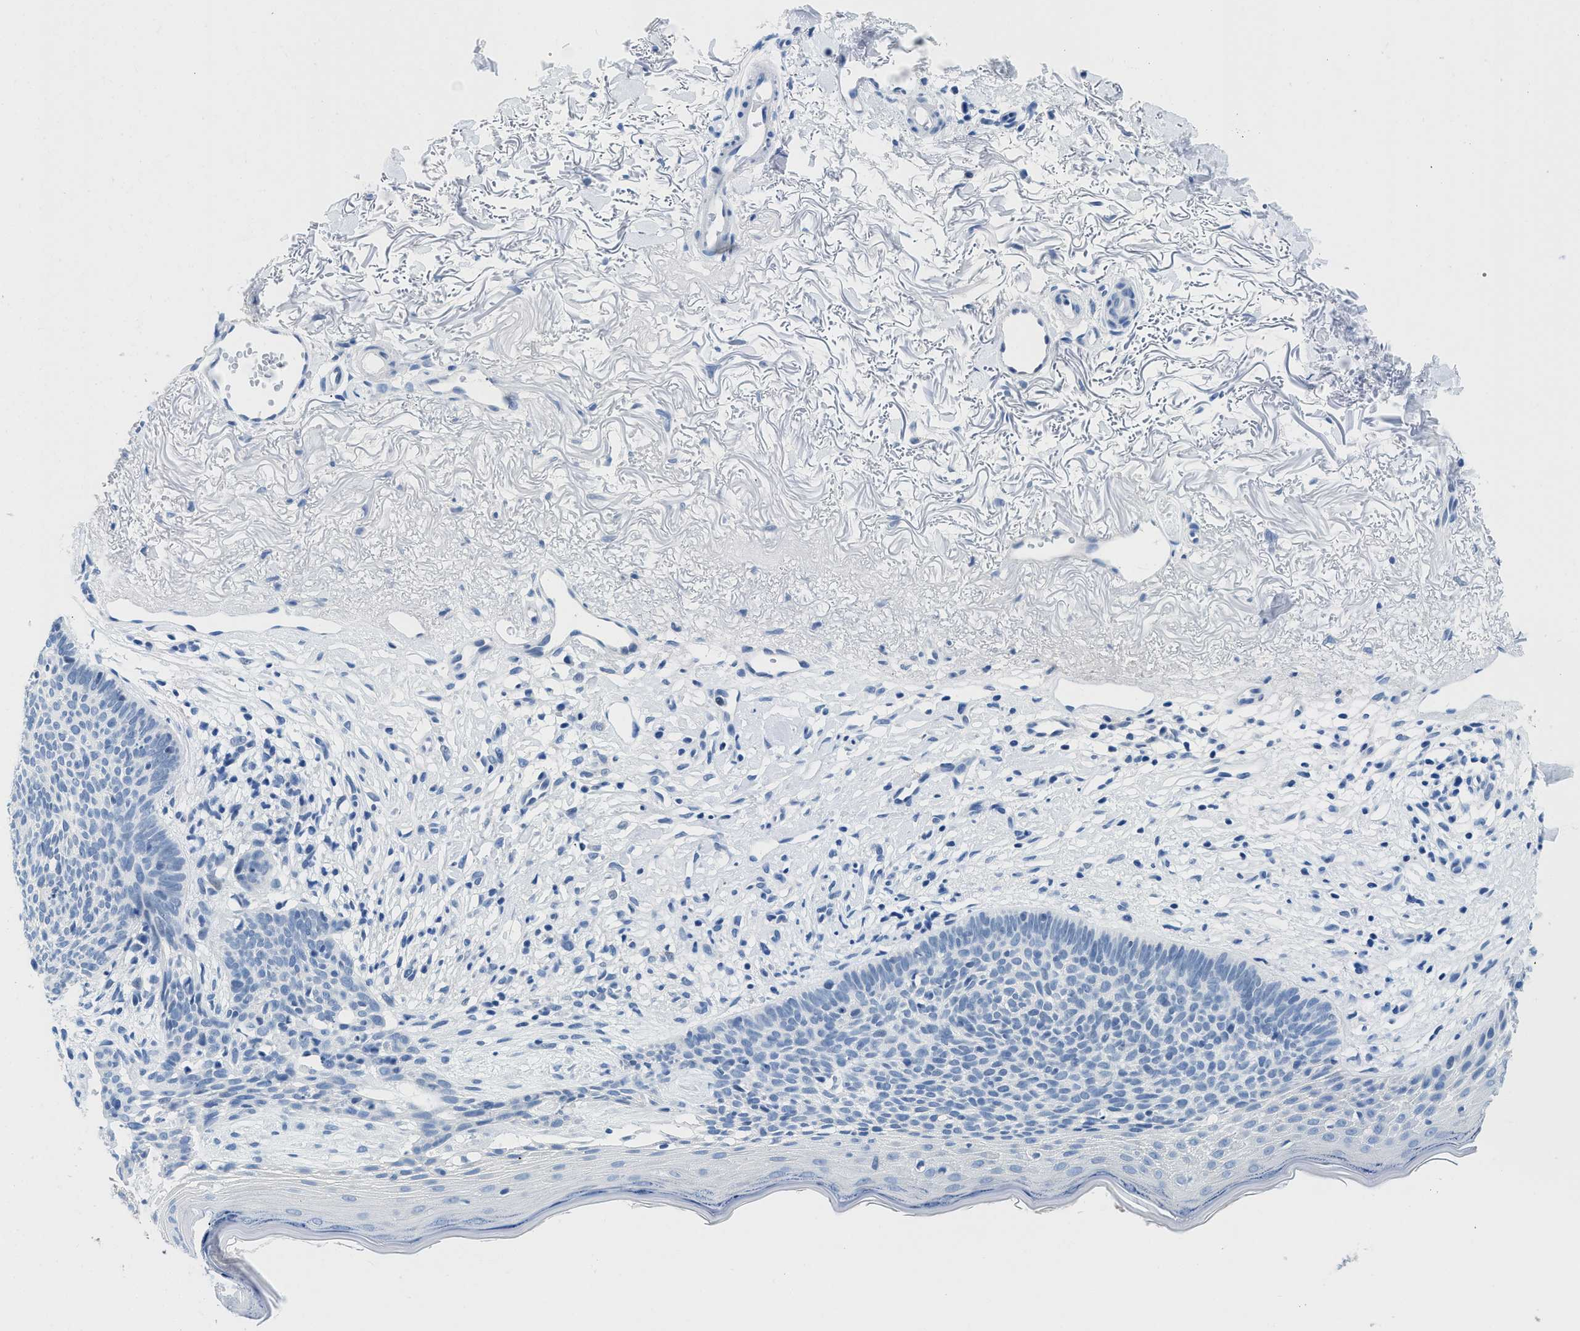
{"staining": {"intensity": "negative", "quantity": "none", "location": "none"}, "tissue": "skin cancer", "cell_type": "Tumor cells", "image_type": "cancer", "snomed": [{"axis": "morphology", "description": "Normal tissue, NOS"}, {"axis": "morphology", "description": "Basal cell carcinoma"}, {"axis": "topography", "description": "Skin"}], "caption": "Immunohistochemistry (IHC) of skin basal cell carcinoma reveals no positivity in tumor cells.", "gene": "MBL2", "patient": {"sex": "female", "age": 70}}